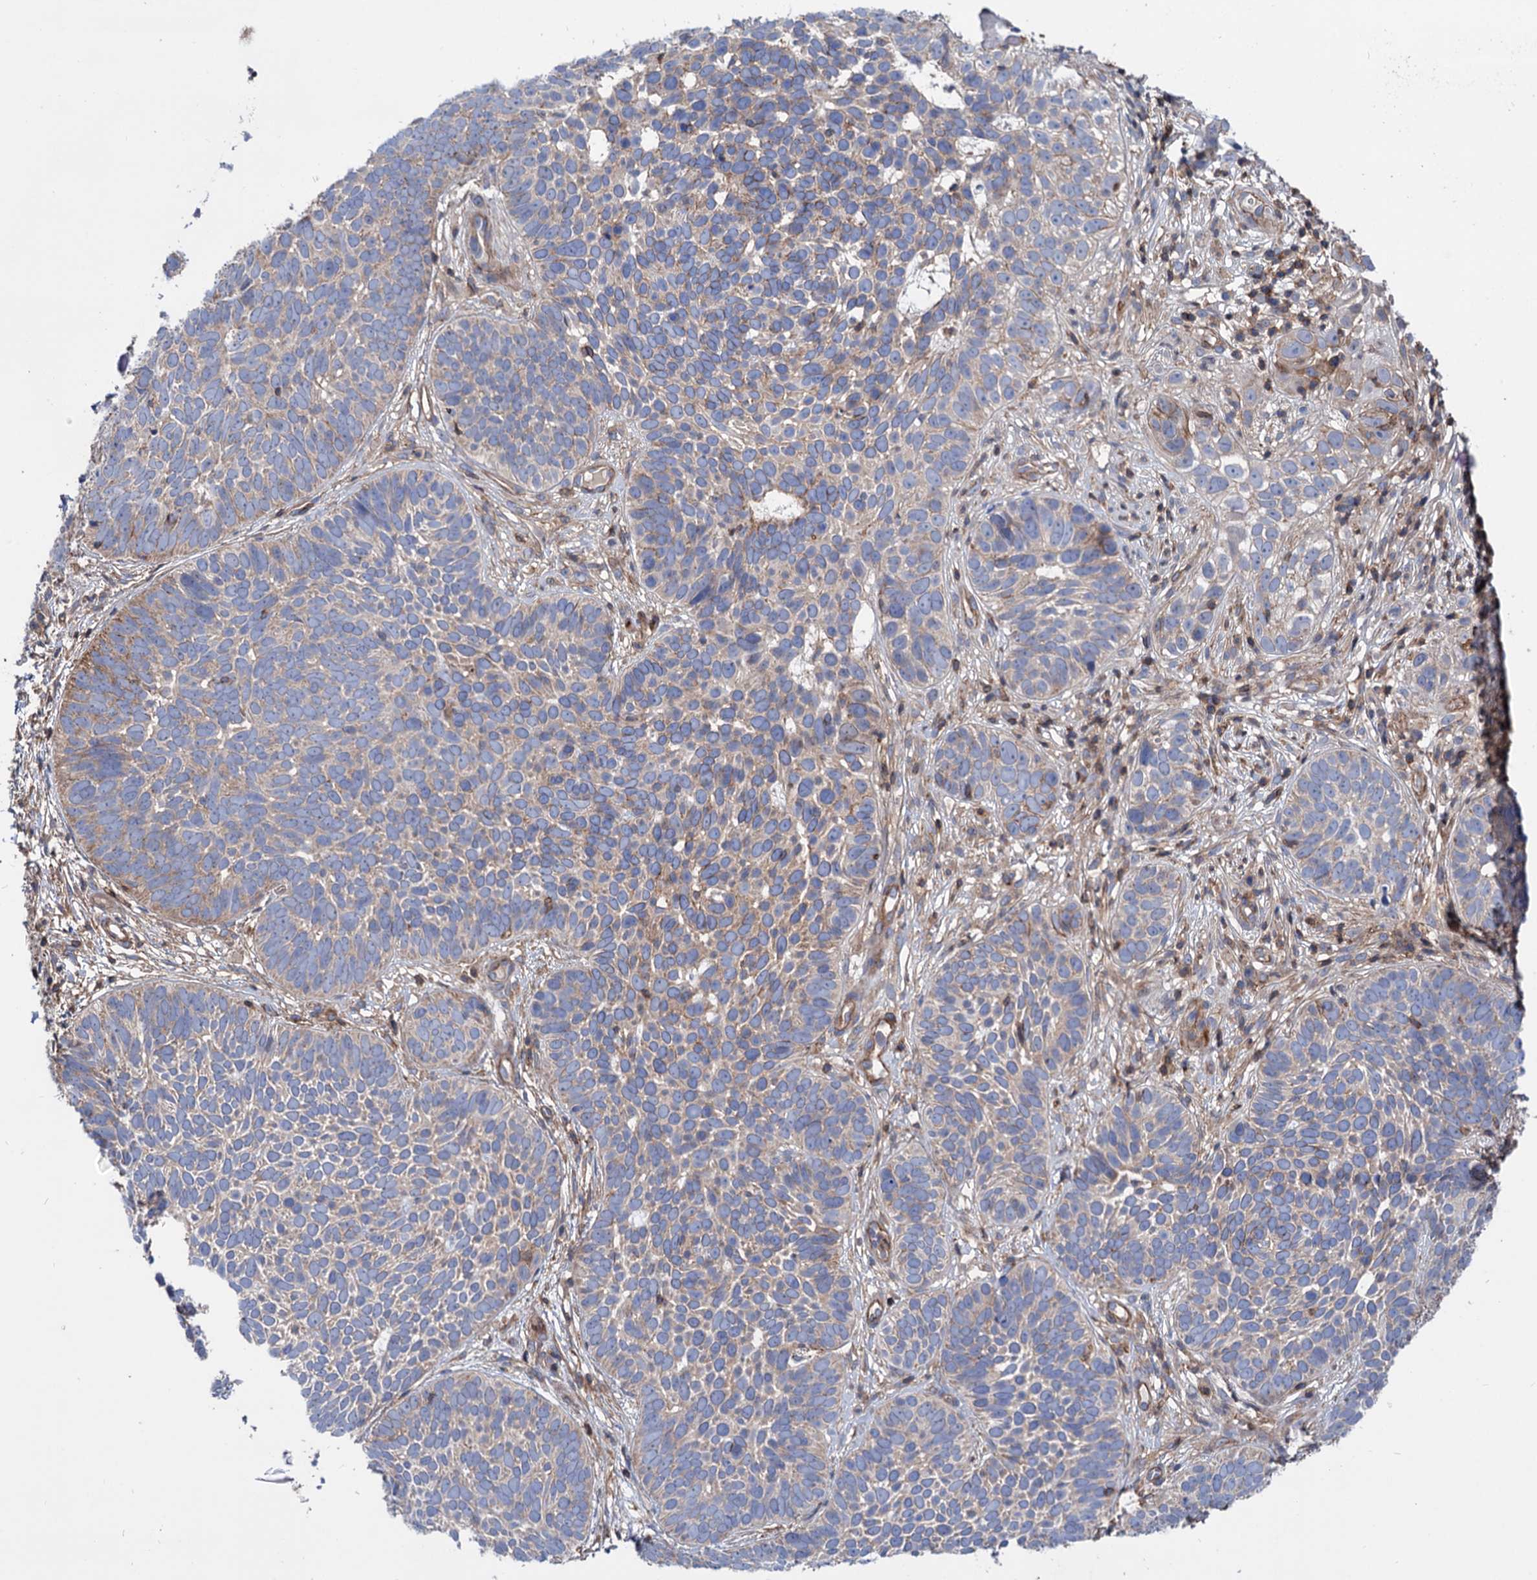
{"staining": {"intensity": "weak", "quantity": "<25%", "location": "cytoplasmic/membranous"}, "tissue": "skin cancer", "cell_type": "Tumor cells", "image_type": "cancer", "snomed": [{"axis": "morphology", "description": "Basal cell carcinoma"}, {"axis": "topography", "description": "Skin"}], "caption": "A histopathology image of skin cancer (basal cell carcinoma) stained for a protein reveals no brown staining in tumor cells.", "gene": "DEF6", "patient": {"sex": "male", "age": 89}}